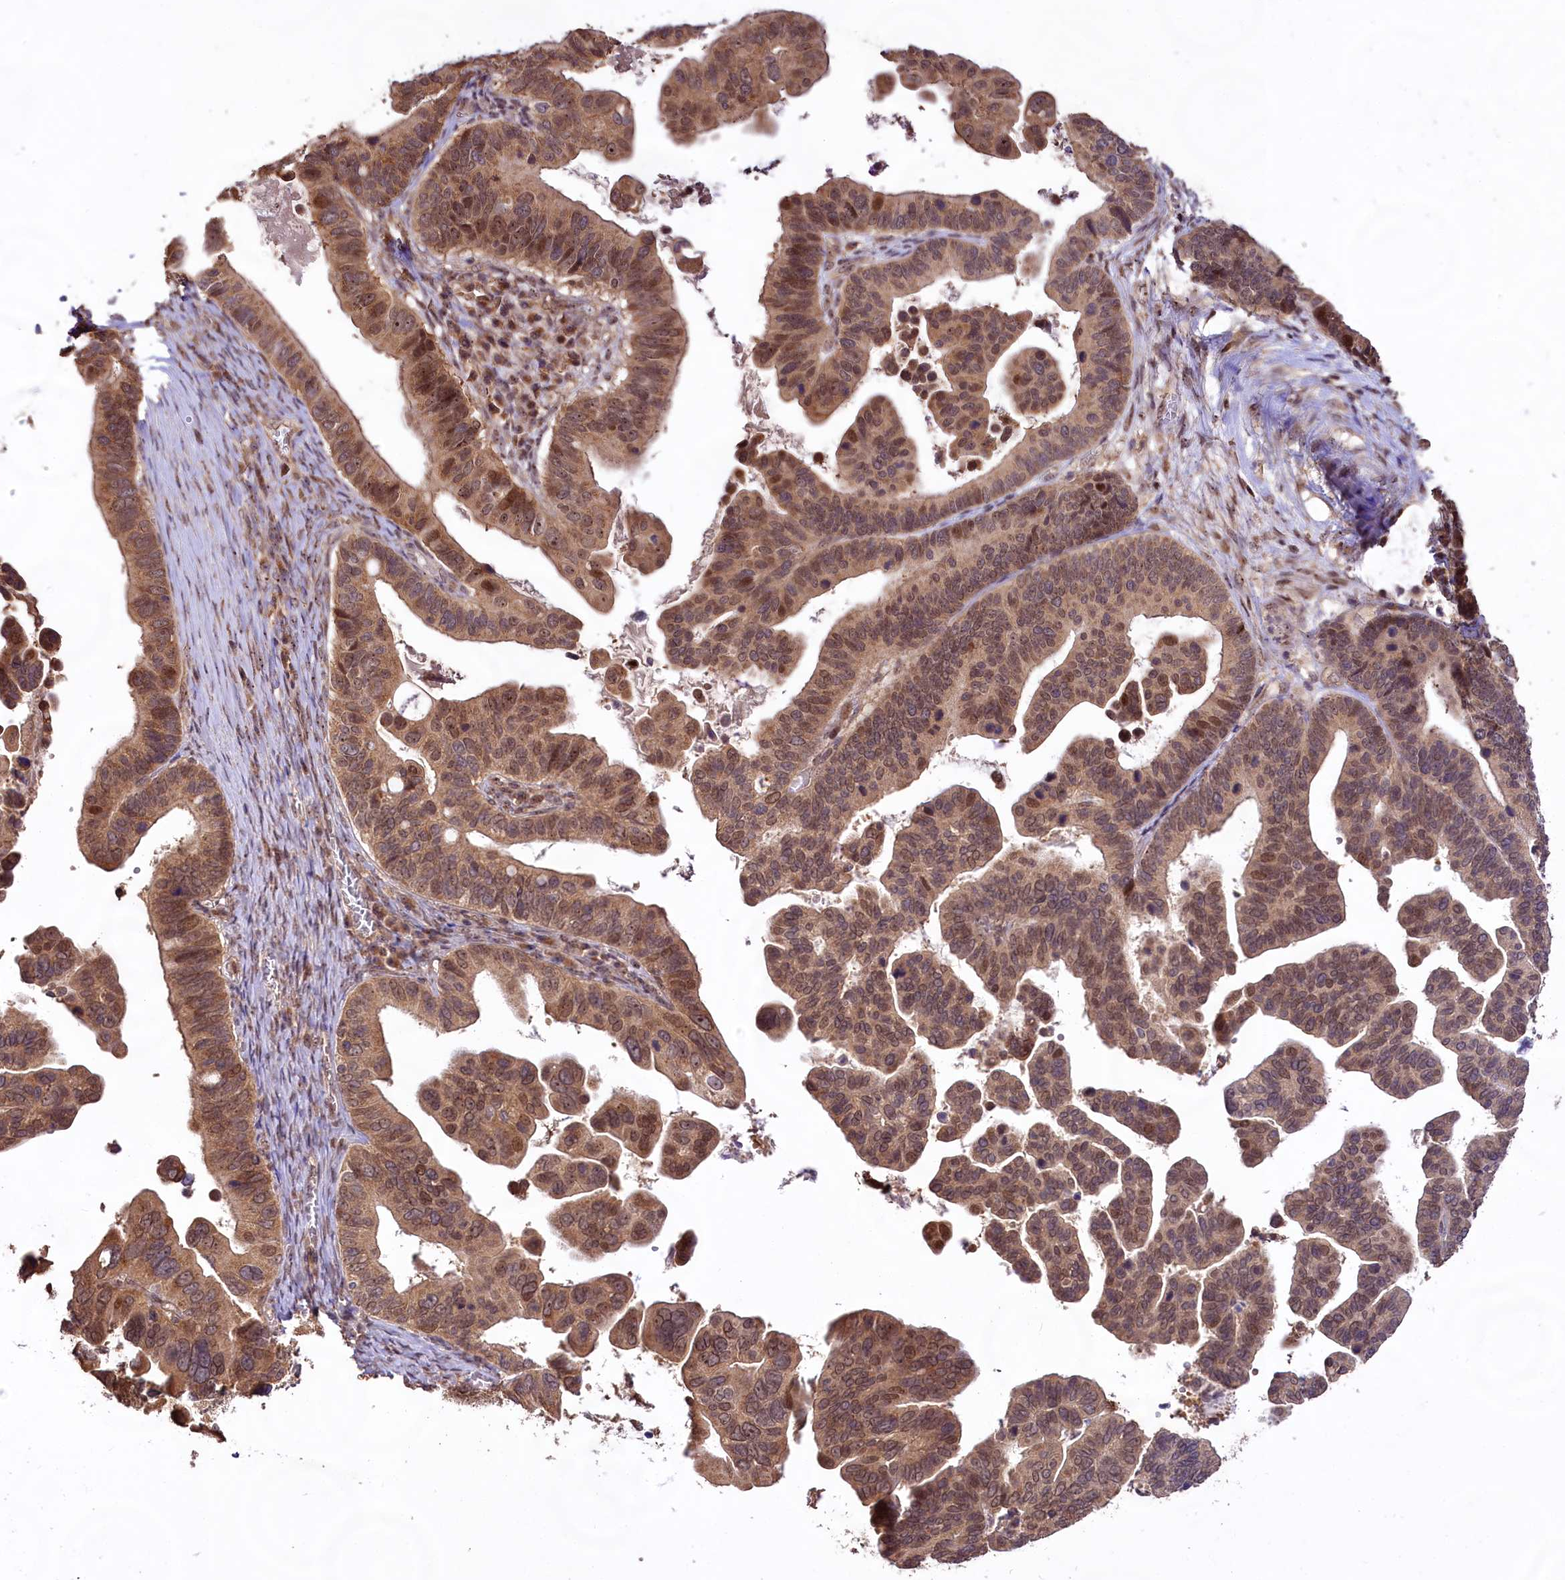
{"staining": {"intensity": "moderate", "quantity": ">75%", "location": "nuclear"}, "tissue": "ovarian cancer", "cell_type": "Tumor cells", "image_type": "cancer", "snomed": [{"axis": "morphology", "description": "Cystadenocarcinoma, serous, NOS"}, {"axis": "topography", "description": "Ovary"}], "caption": "Ovarian cancer stained with DAB (3,3'-diaminobenzidine) immunohistochemistry demonstrates medium levels of moderate nuclear expression in about >75% of tumor cells.", "gene": "RRP8", "patient": {"sex": "female", "age": 56}}